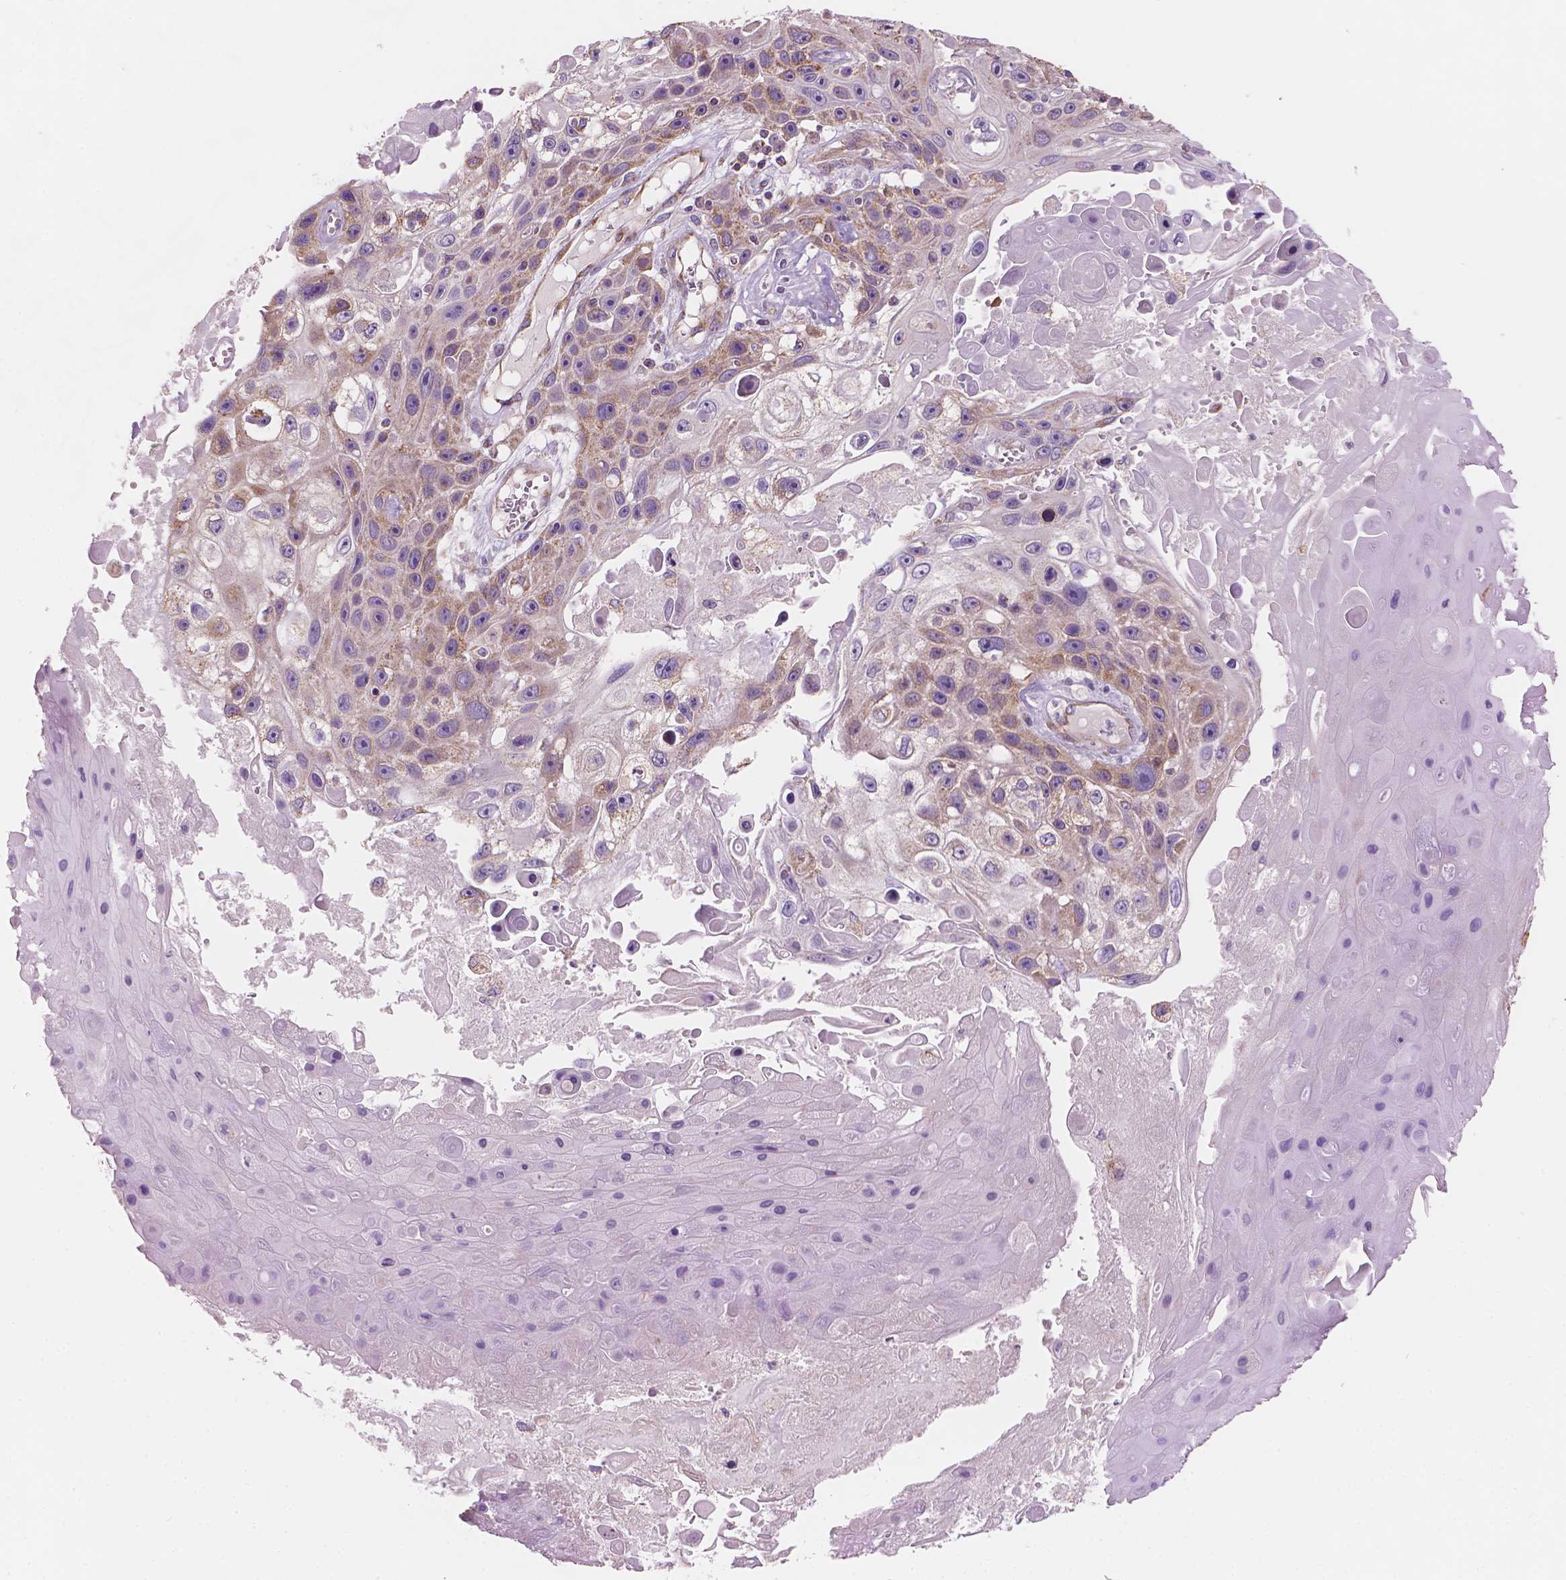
{"staining": {"intensity": "moderate", "quantity": ">75%", "location": "cytoplasmic/membranous"}, "tissue": "skin cancer", "cell_type": "Tumor cells", "image_type": "cancer", "snomed": [{"axis": "morphology", "description": "Squamous cell carcinoma, NOS"}, {"axis": "topography", "description": "Skin"}], "caption": "Protein expression analysis of human squamous cell carcinoma (skin) reveals moderate cytoplasmic/membranous positivity in approximately >75% of tumor cells.", "gene": "TTC29", "patient": {"sex": "male", "age": 82}}